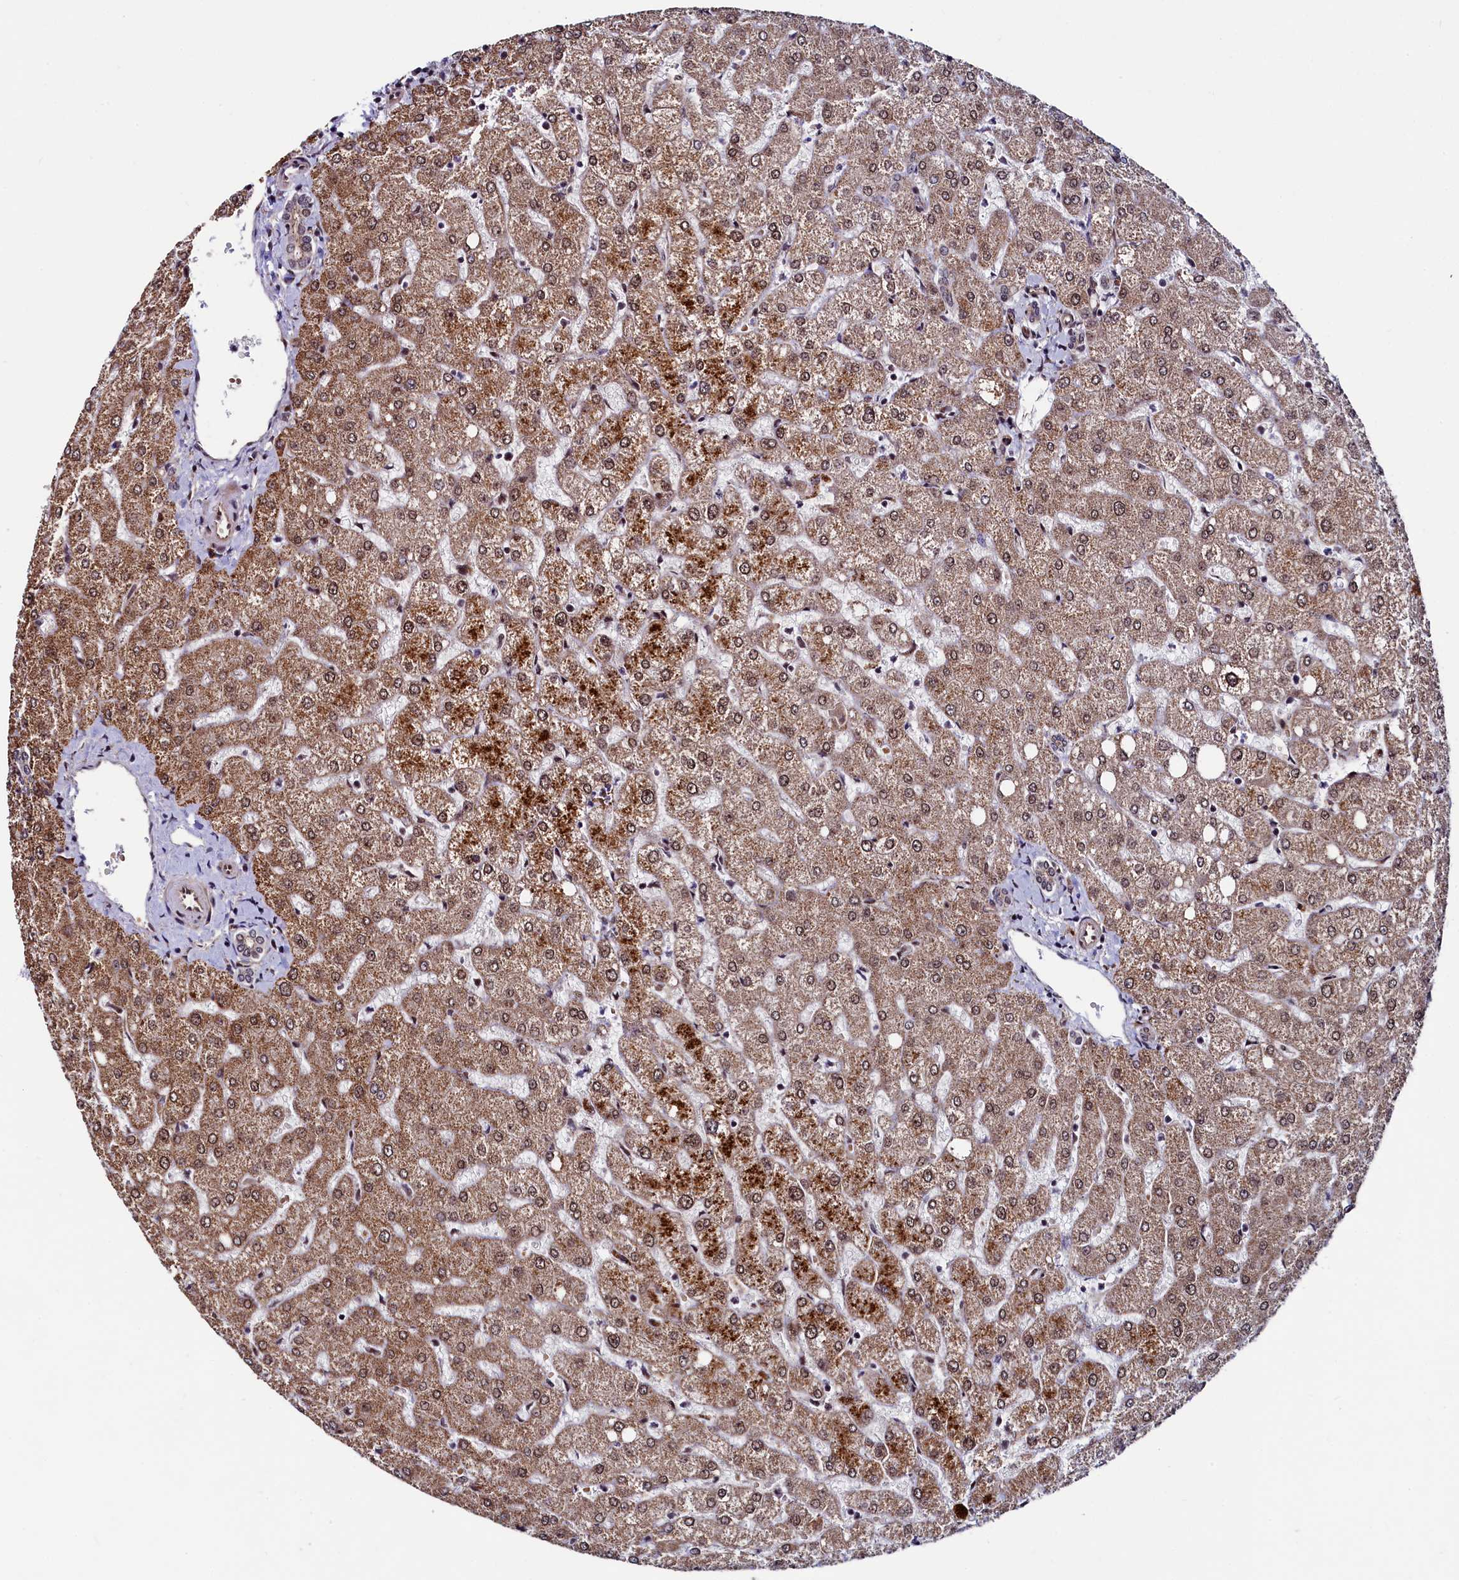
{"staining": {"intensity": "weak", "quantity": "25%-75%", "location": "nuclear"}, "tissue": "liver", "cell_type": "Cholangiocytes", "image_type": "normal", "snomed": [{"axis": "morphology", "description": "Normal tissue, NOS"}, {"axis": "topography", "description": "Liver"}], "caption": "Immunohistochemical staining of normal human liver reveals weak nuclear protein staining in approximately 25%-75% of cholangiocytes.", "gene": "LEO1", "patient": {"sex": "female", "age": 54}}